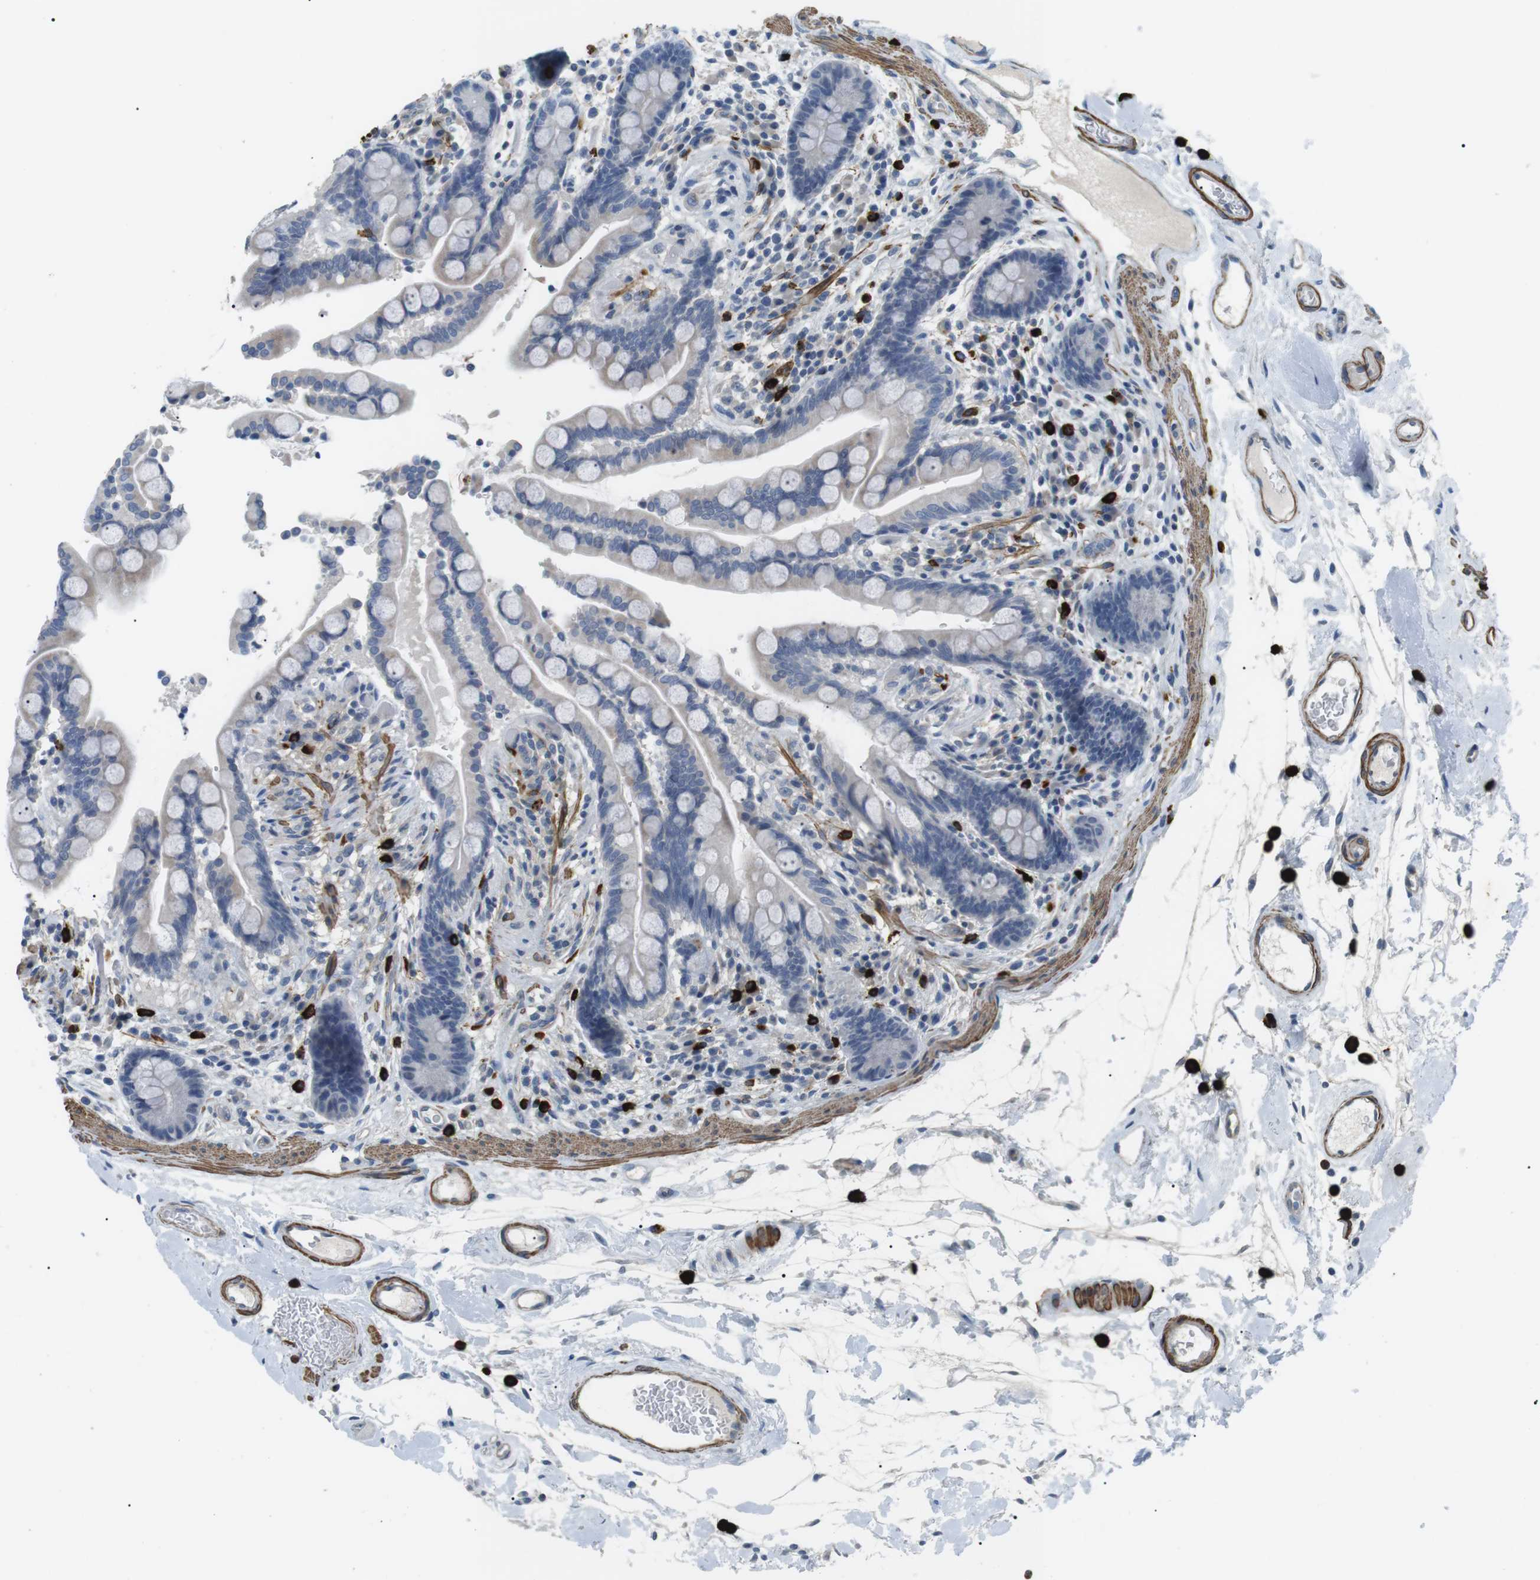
{"staining": {"intensity": "moderate", "quantity": "25%-75%", "location": "cytoplasmic/membranous"}, "tissue": "colon", "cell_type": "Endothelial cells", "image_type": "normal", "snomed": [{"axis": "morphology", "description": "Normal tissue, NOS"}, {"axis": "topography", "description": "Colon"}], "caption": "This image exhibits unremarkable colon stained with IHC to label a protein in brown. The cytoplasmic/membranous of endothelial cells show moderate positivity for the protein. Nuclei are counter-stained blue.", "gene": "GZMM", "patient": {"sex": "male", "age": 73}}